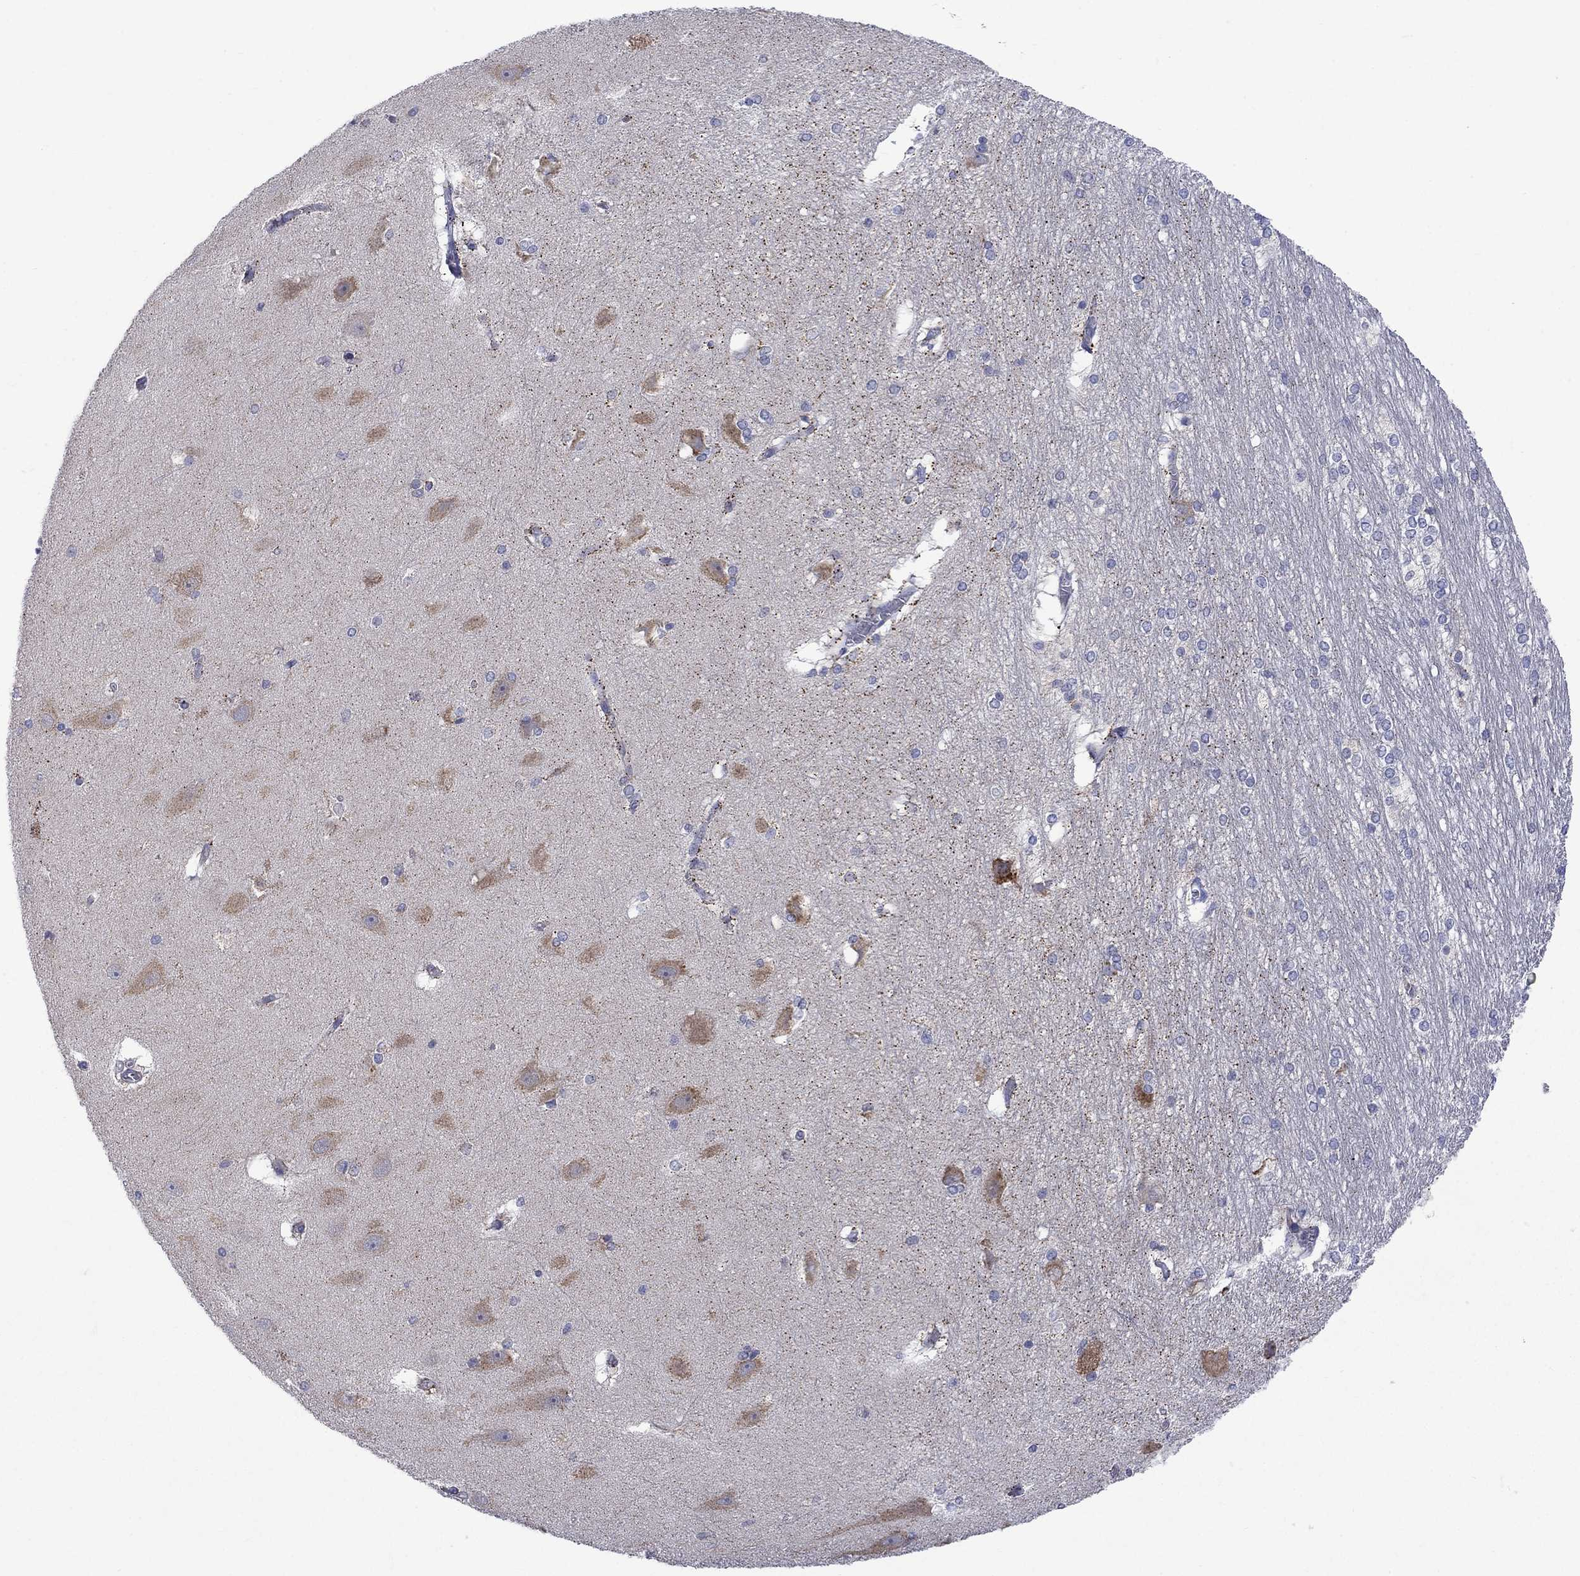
{"staining": {"intensity": "moderate", "quantity": "<25%", "location": "cytoplasmic/membranous"}, "tissue": "hippocampus", "cell_type": "Glial cells", "image_type": "normal", "snomed": [{"axis": "morphology", "description": "Normal tissue, NOS"}, {"axis": "topography", "description": "Cerebral cortex"}, {"axis": "topography", "description": "Hippocampus"}], "caption": "Immunohistochemical staining of unremarkable hippocampus shows <25% levels of moderate cytoplasmic/membranous protein staining in about <25% of glial cells.", "gene": "ASNS", "patient": {"sex": "female", "age": 19}}